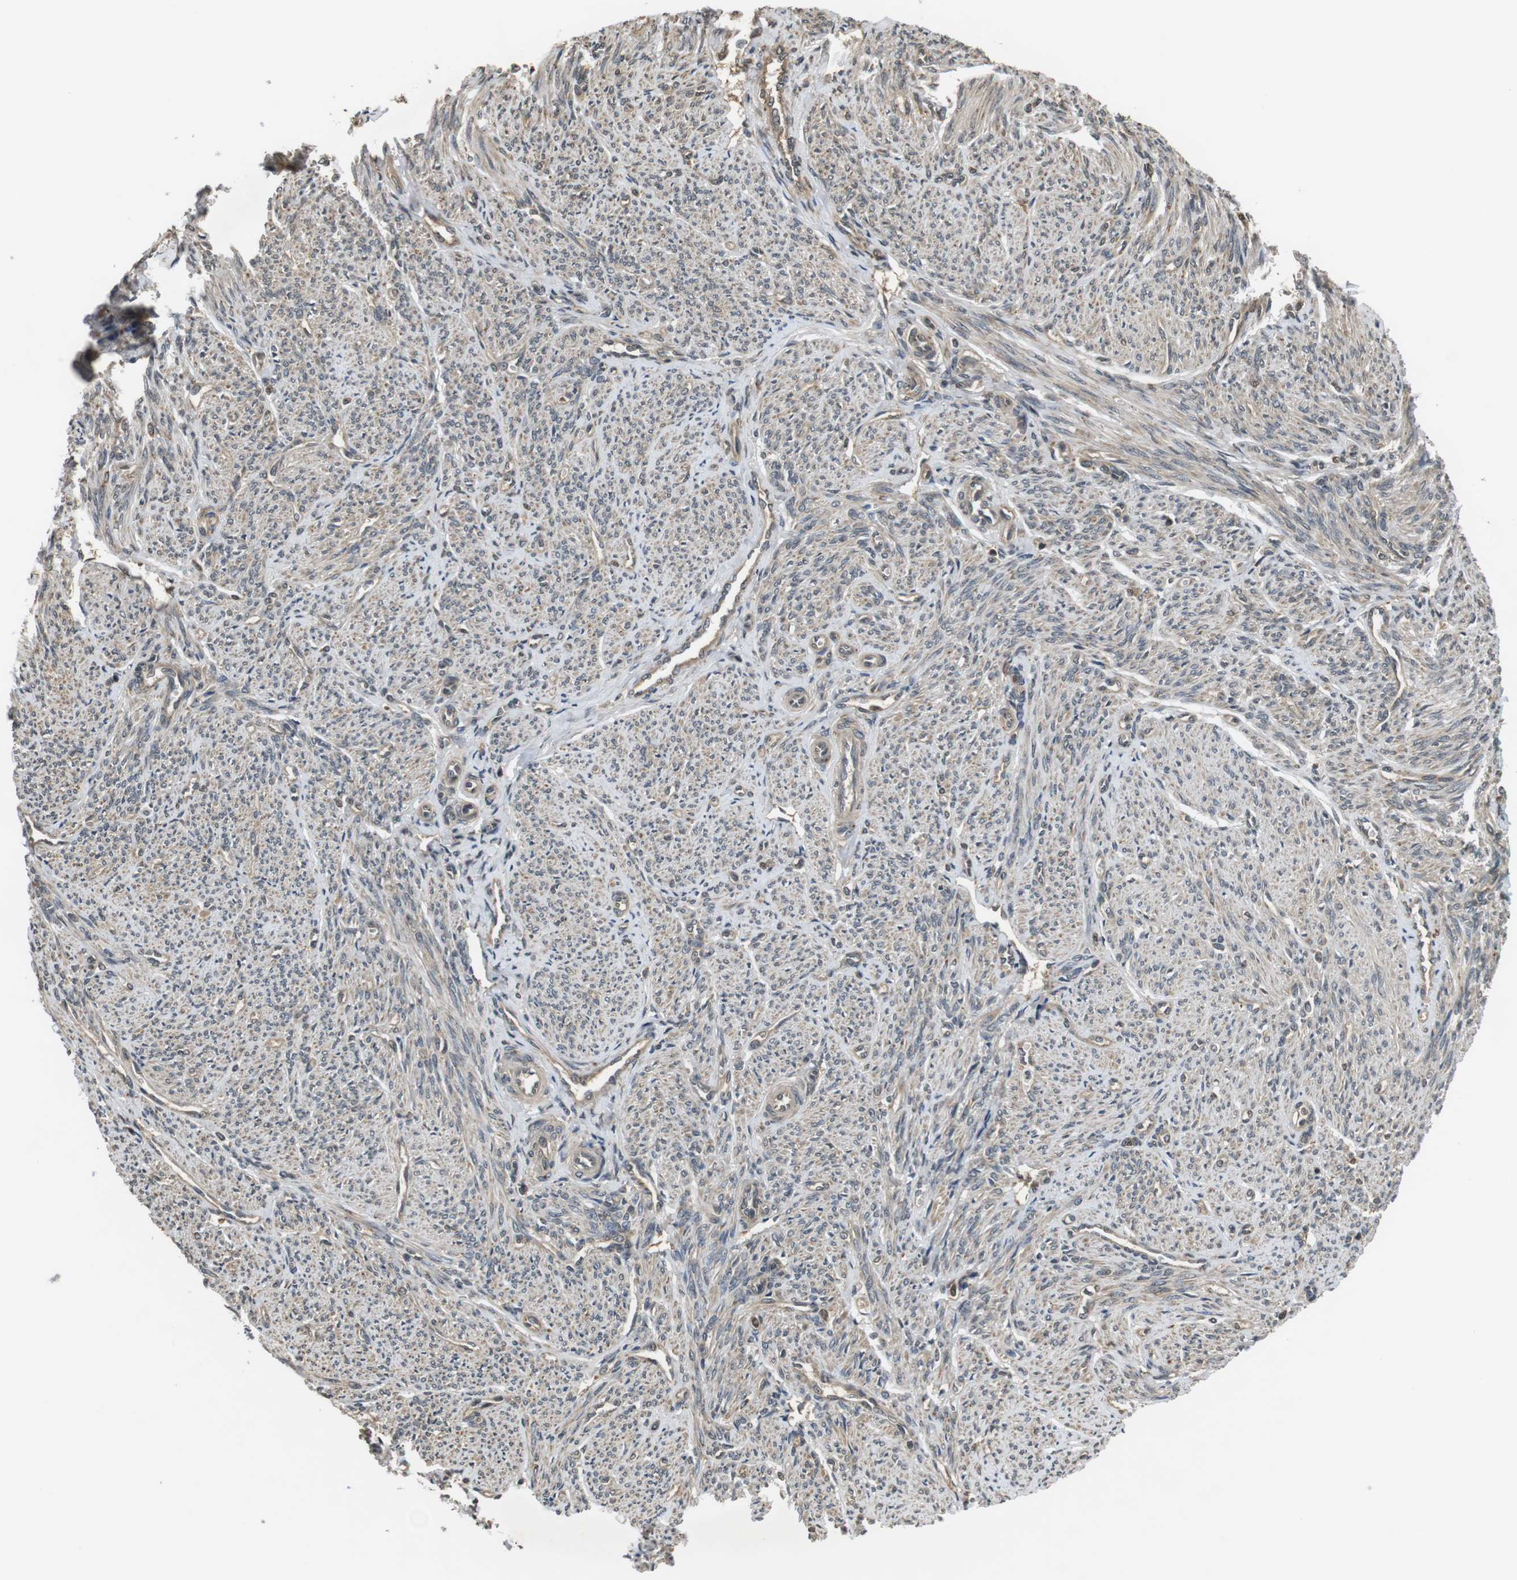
{"staining": {"intensity": "weak", "quantity": ">75%", "location": "cytoplasmic/membranous"}, "tissue": "smooth muscle", "cell_type": "Smooth muscle cells", "image_type": "normal", "snomed": [{"axis": "morphology", "description": "Normal tissue, NOS"}, {"axis": "topography", "description": "Smooth muscle"}], "caption": "Immunohistochemical staining of benign human smooth muscle demonstrates low levels of weak cytoplasmic/membranous expression in approximately >75% of smooth muscle cells.", "gene": "FZD10", "patient": {"sex": "female", "age": 65}}